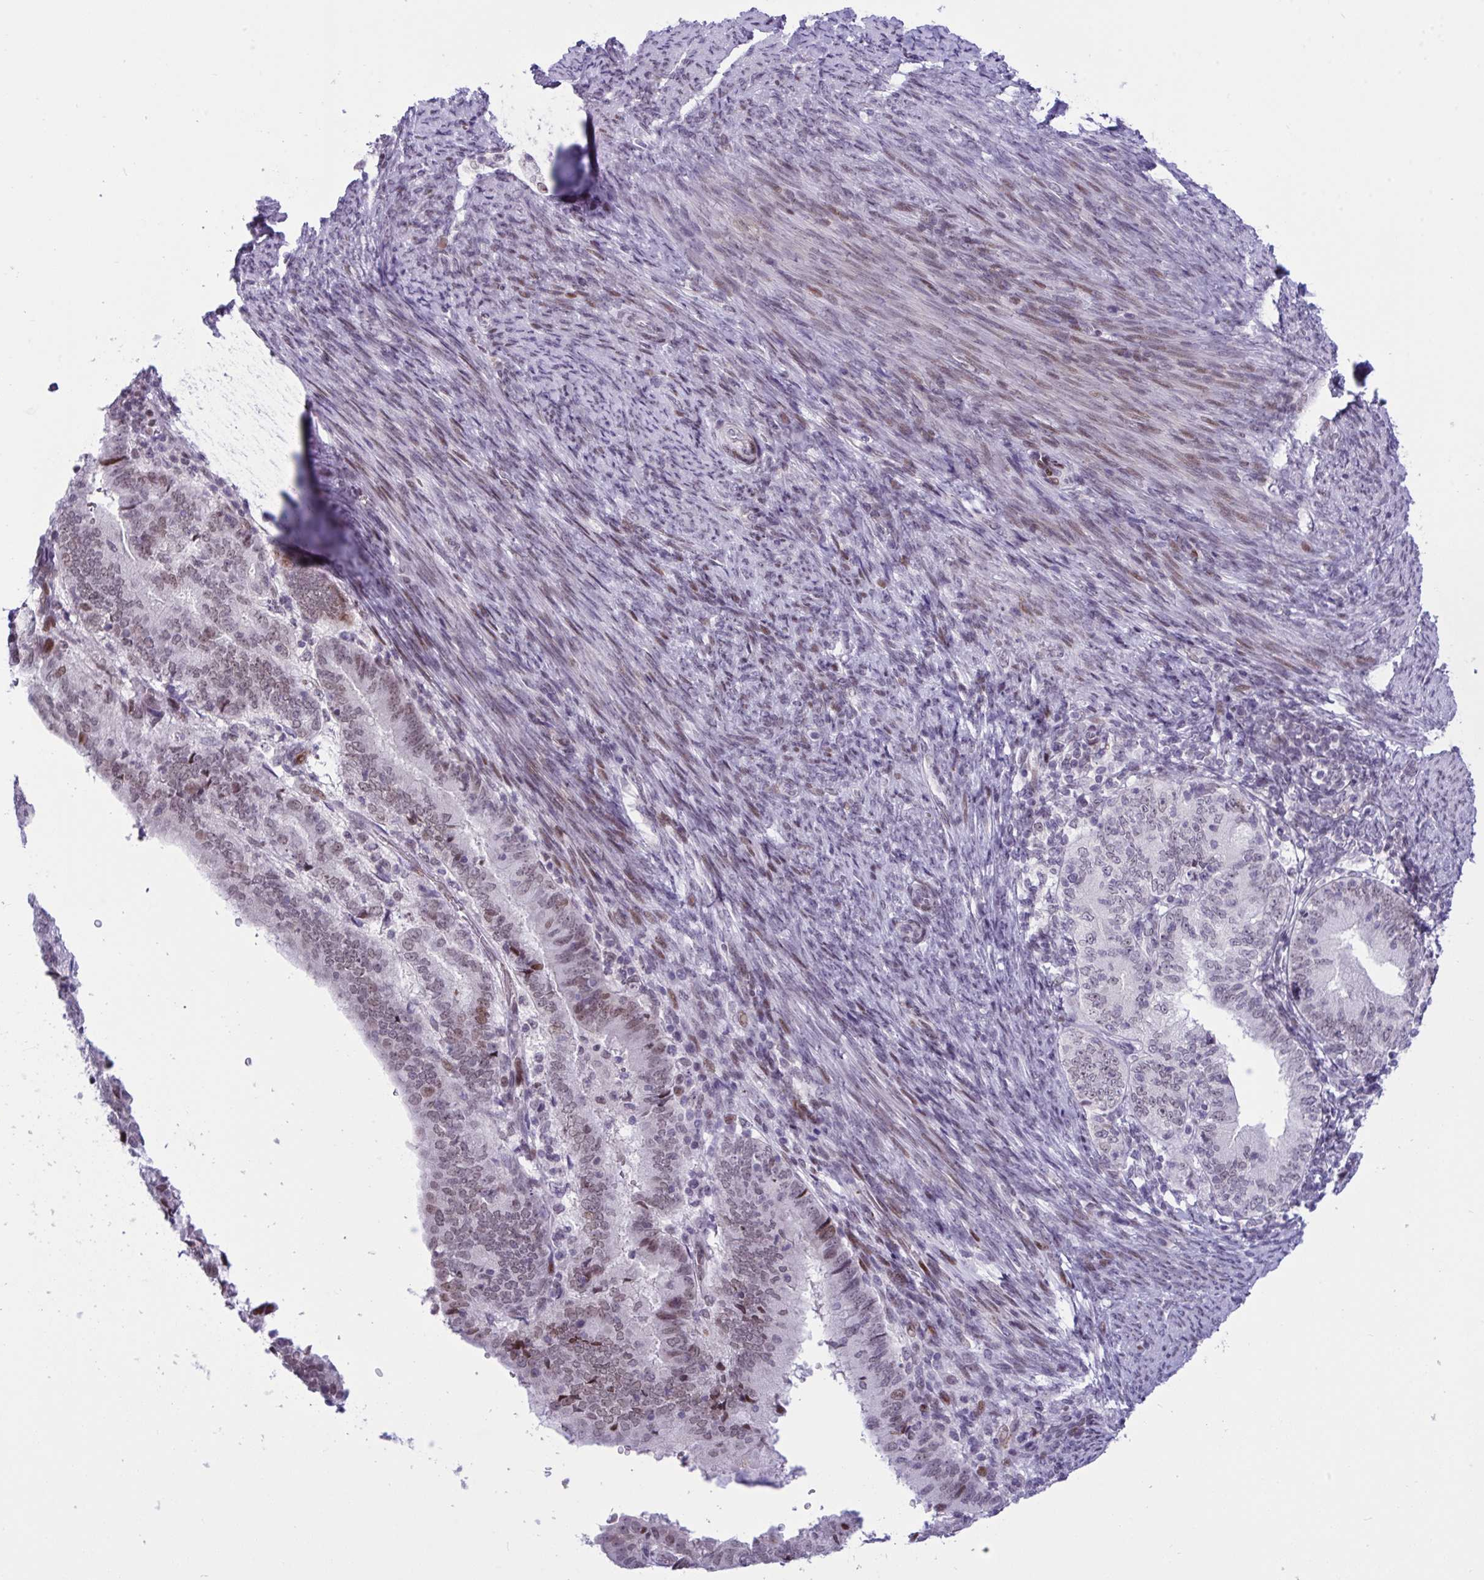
{"staining": {"intensity": "weak", "quantity": "25%-75%", "location": "nuclear"}, "tissue": "endometrial cancer", "cell_type": "Tumor cells", "image_type": "cancer", "snomed": [{"axis": "morphology", "description": "Adenocarcinoma, NOS"}, {"axis": "topography", "description": "Endometrium"}], "caption": "Human endometrial cancer stained with a brown dye exhibits weak nuclear positive positivity in about 25%-75% of tumor cells.", "gene": "ZFHX3", "patient": {"sex": "female", "age": 70}}